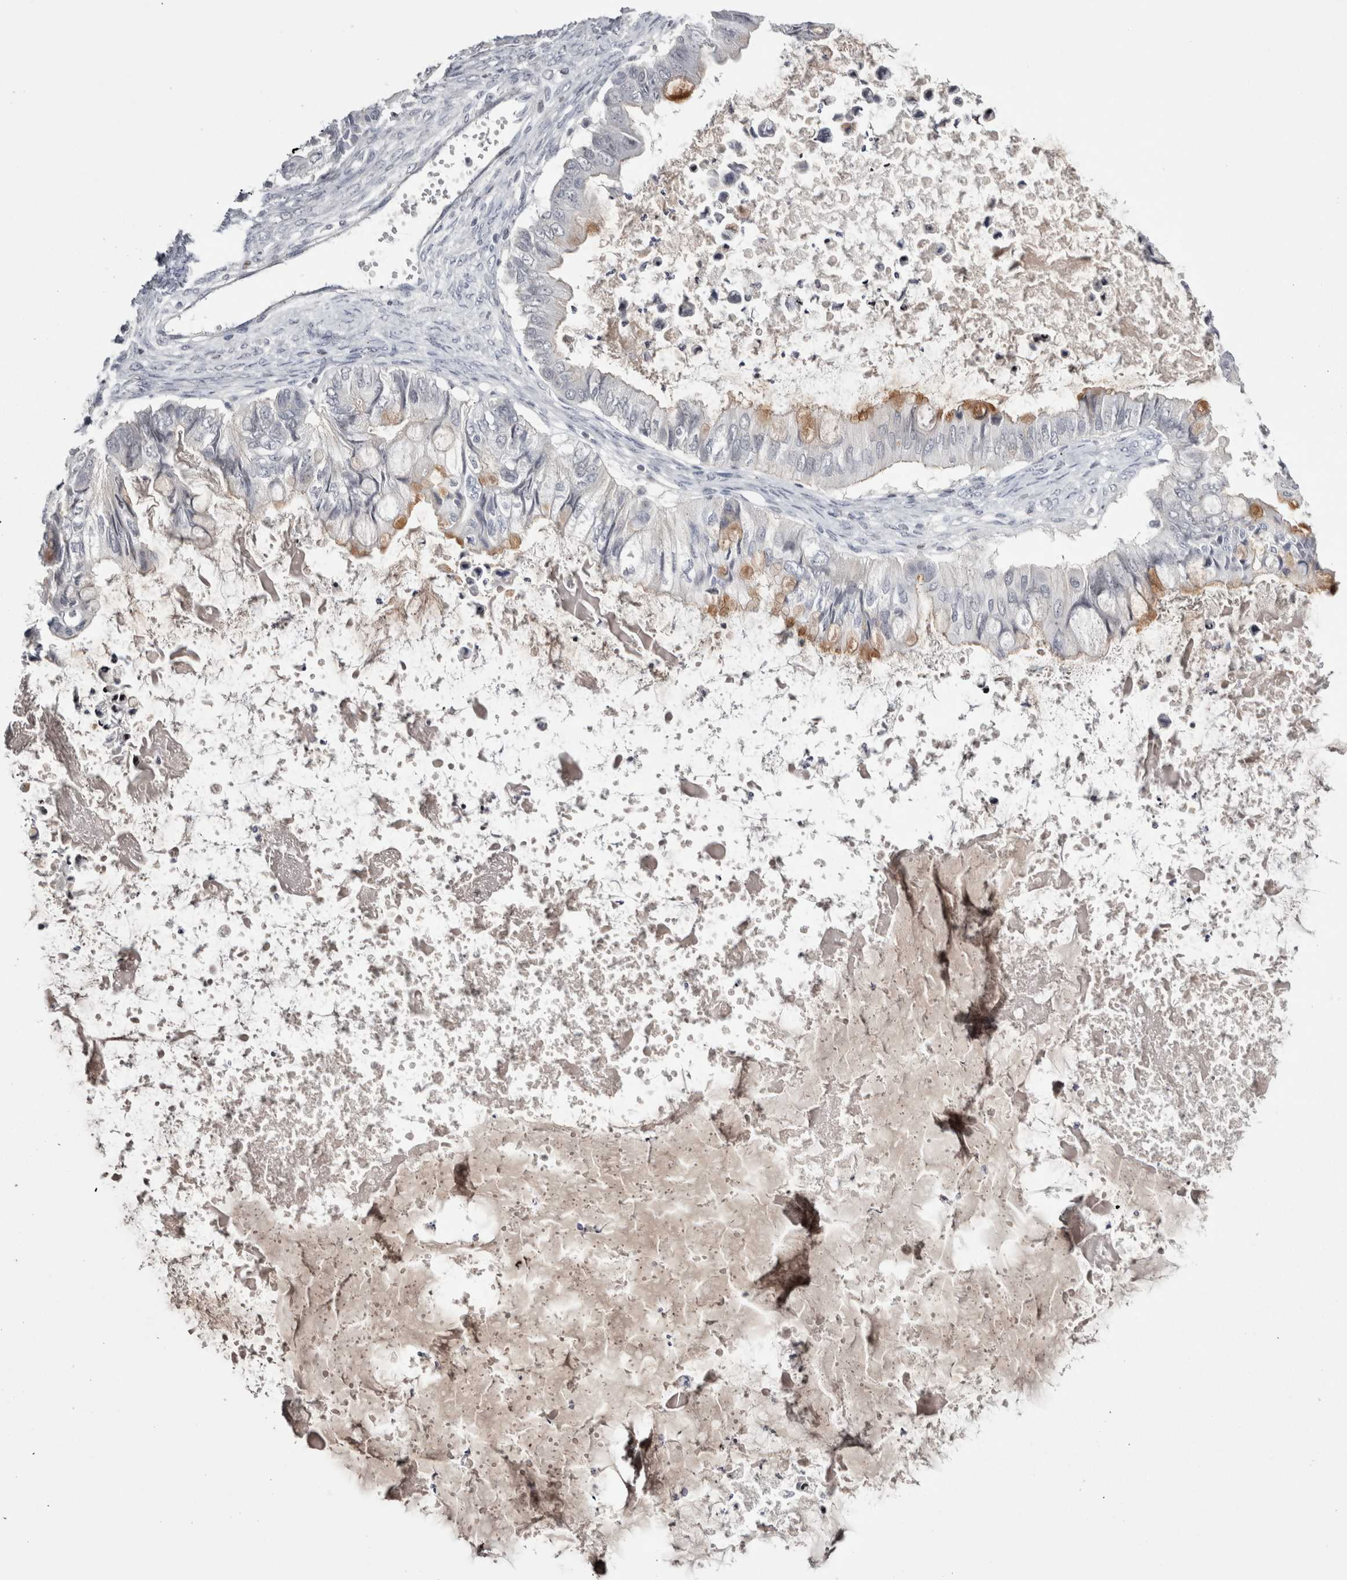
{"staining": {"intensity": "weak", "quantity": "<25%", "location": "cytoplasmic/membranous"}, "tissue": "ovarian cancer", "cell_type": "Tumor cells", "image_type": "cancer", "snomed": [{"axis": "morphology", "description": "Cystadenocarcinoma, mucinous, NOS"}, {"axis": "topography", "description": "Ovary"}], "caption": "This image is of mucinous cystadenocarcinoma (ovarian) stained with immunohistochemistry (IHC) to label a protein in brown with the nuclei are counter-stained blue. There is no positivity in tumor cells. (Stains: DAB IHC with hematoxylin counter stain, Microscopy: brightfield microscopy at high magnification).", "gene": "FNDC8", "patient": {"sex": "female", "age": 80}}